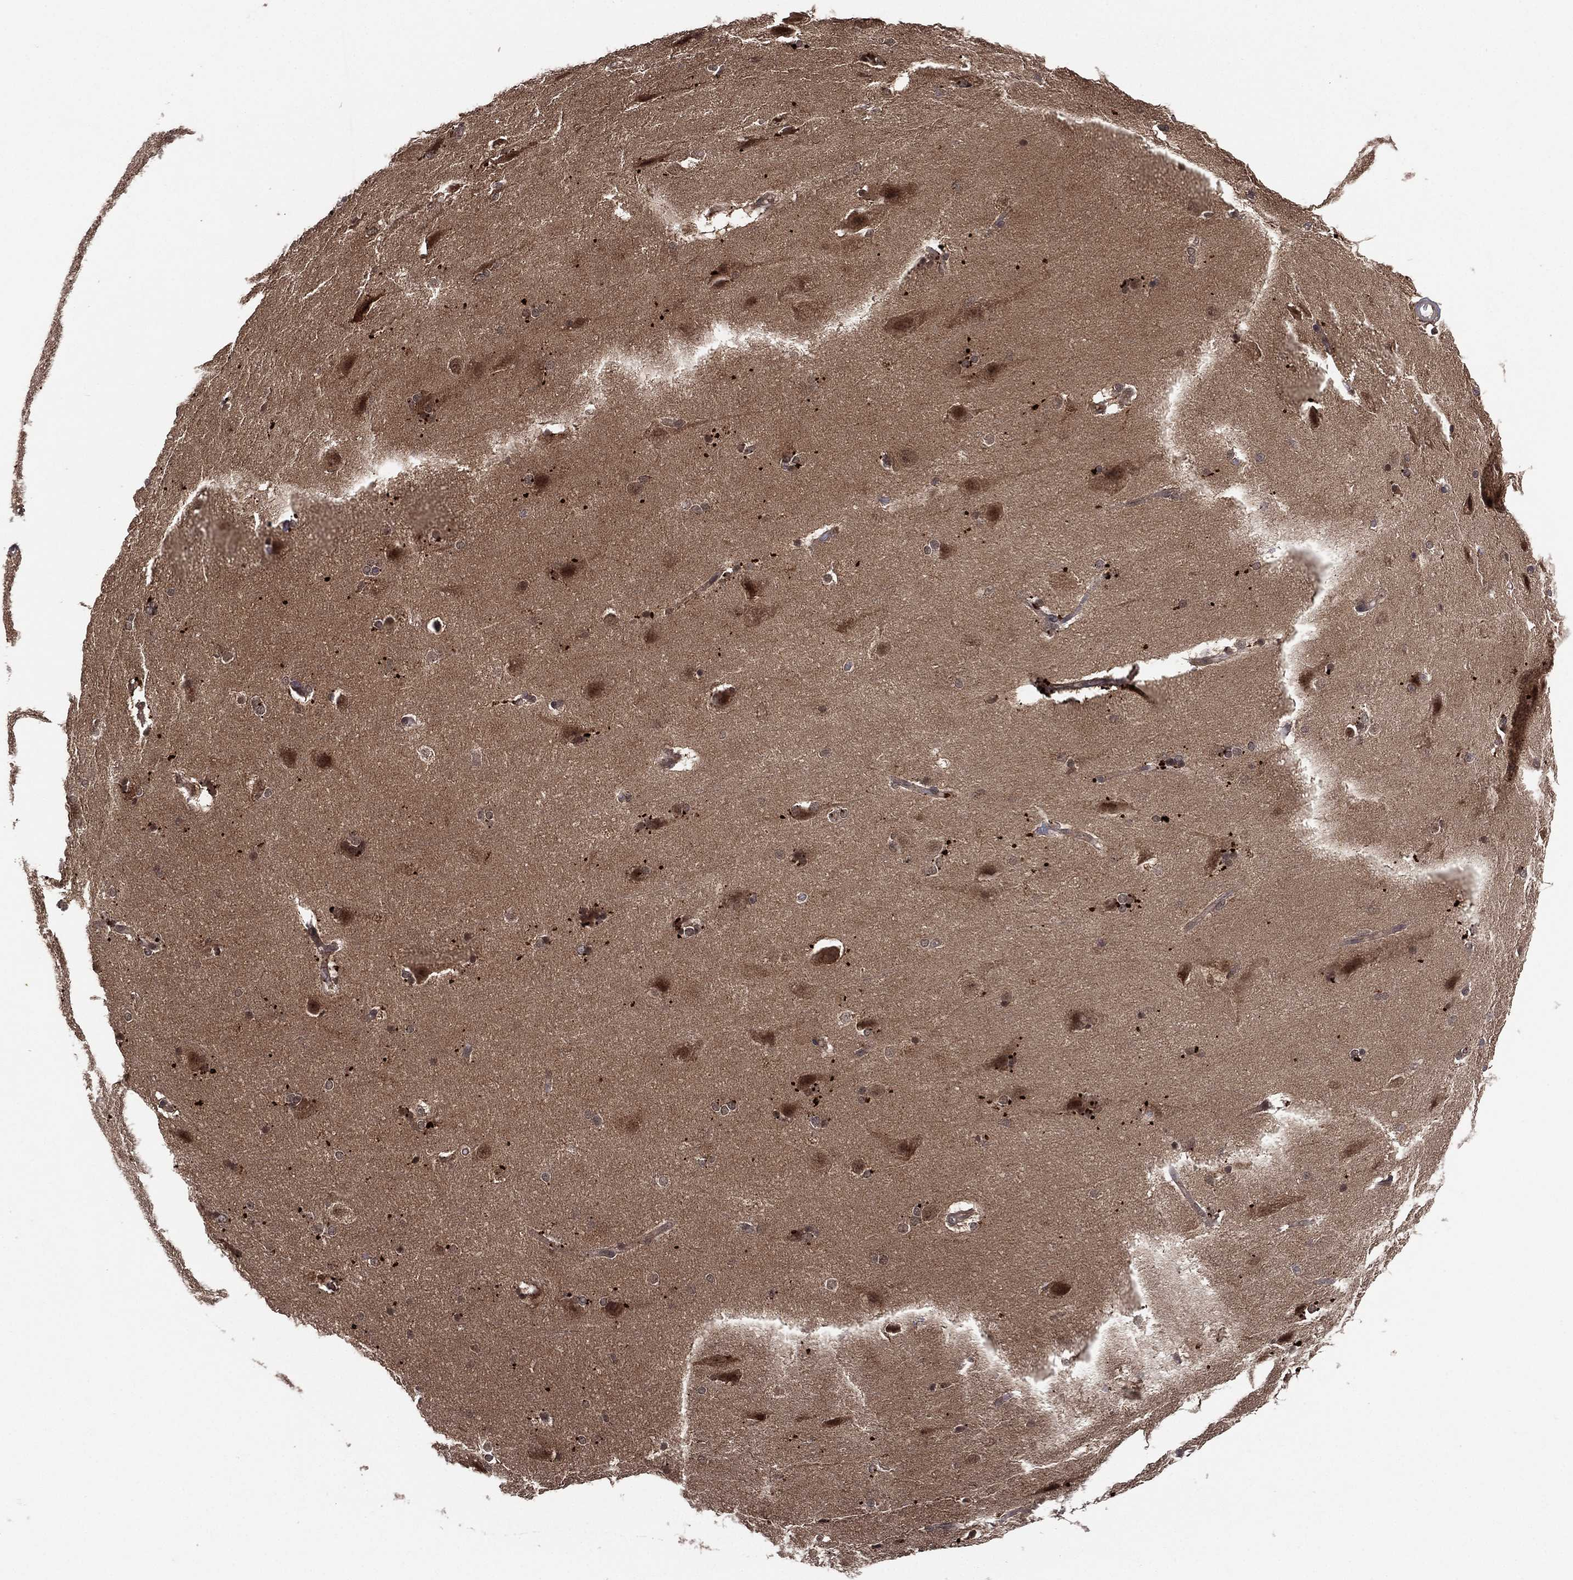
{"staining": {"intensity": "negative", "quantity": "none", "location": "none"}, "tissue": "hippocampus", "cell_type": "Glial cells", "image_type": "normal", "snomed": [{"axis": "morphology", "description": "Normal tissue, NOS"}, {"axis": "topography", "description": "Cerebral cortex"}, {"axis": "topography", "description": "Hippocampus"}], "caption": "Immunohistochemical staining of unremarkable human hippocampus demonstrates no significant staining in glial cells. The staining was performed using DAB to visualize the protein expression in brown, while the nuclei were stained in blue with hematoxylin (Magnification: 20x).", "gene": "ATG4B", "patient": {"sex": "female", "age": 19}}